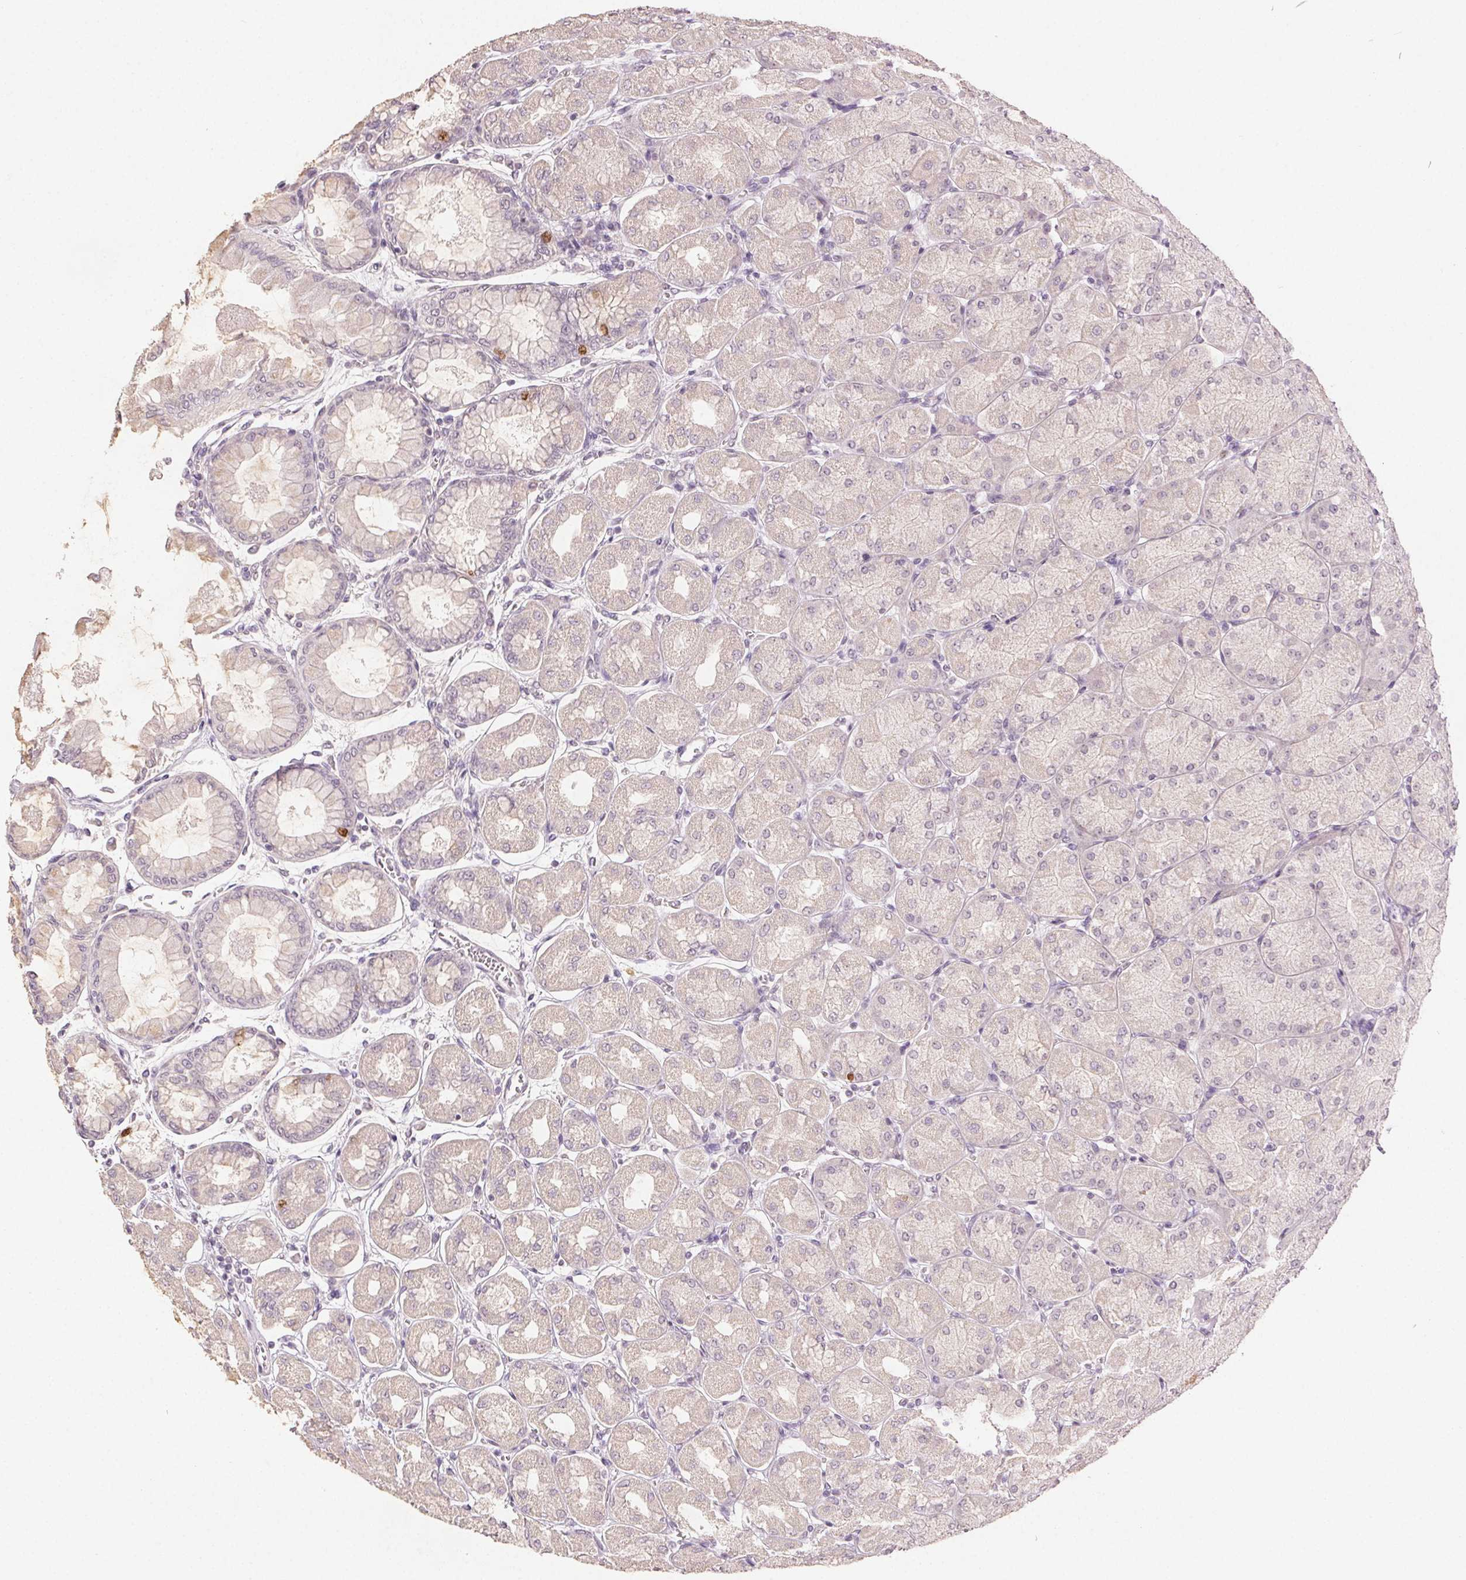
{"staining": {"intensity": "strong", "quantity": "<25%", "location": "nuclear"}, "tissue": "stomach", "cell_type": "Glandular cells", "image_type": "normal", "snomed": [{"axis": "morphology", "description": "Normal tissue, NOS"}, {"axis": "topography", "description": "Stomach, upper"}], "caption": "Glandular cells show medium levels of strong nuclear positivity in approximately <25% of cells in unremarkable stomach. (Brightfield microscopy of DAB IHC at high magnification).", "gene": "ANLN", "patient": {"sex": "female", "age": 56}}